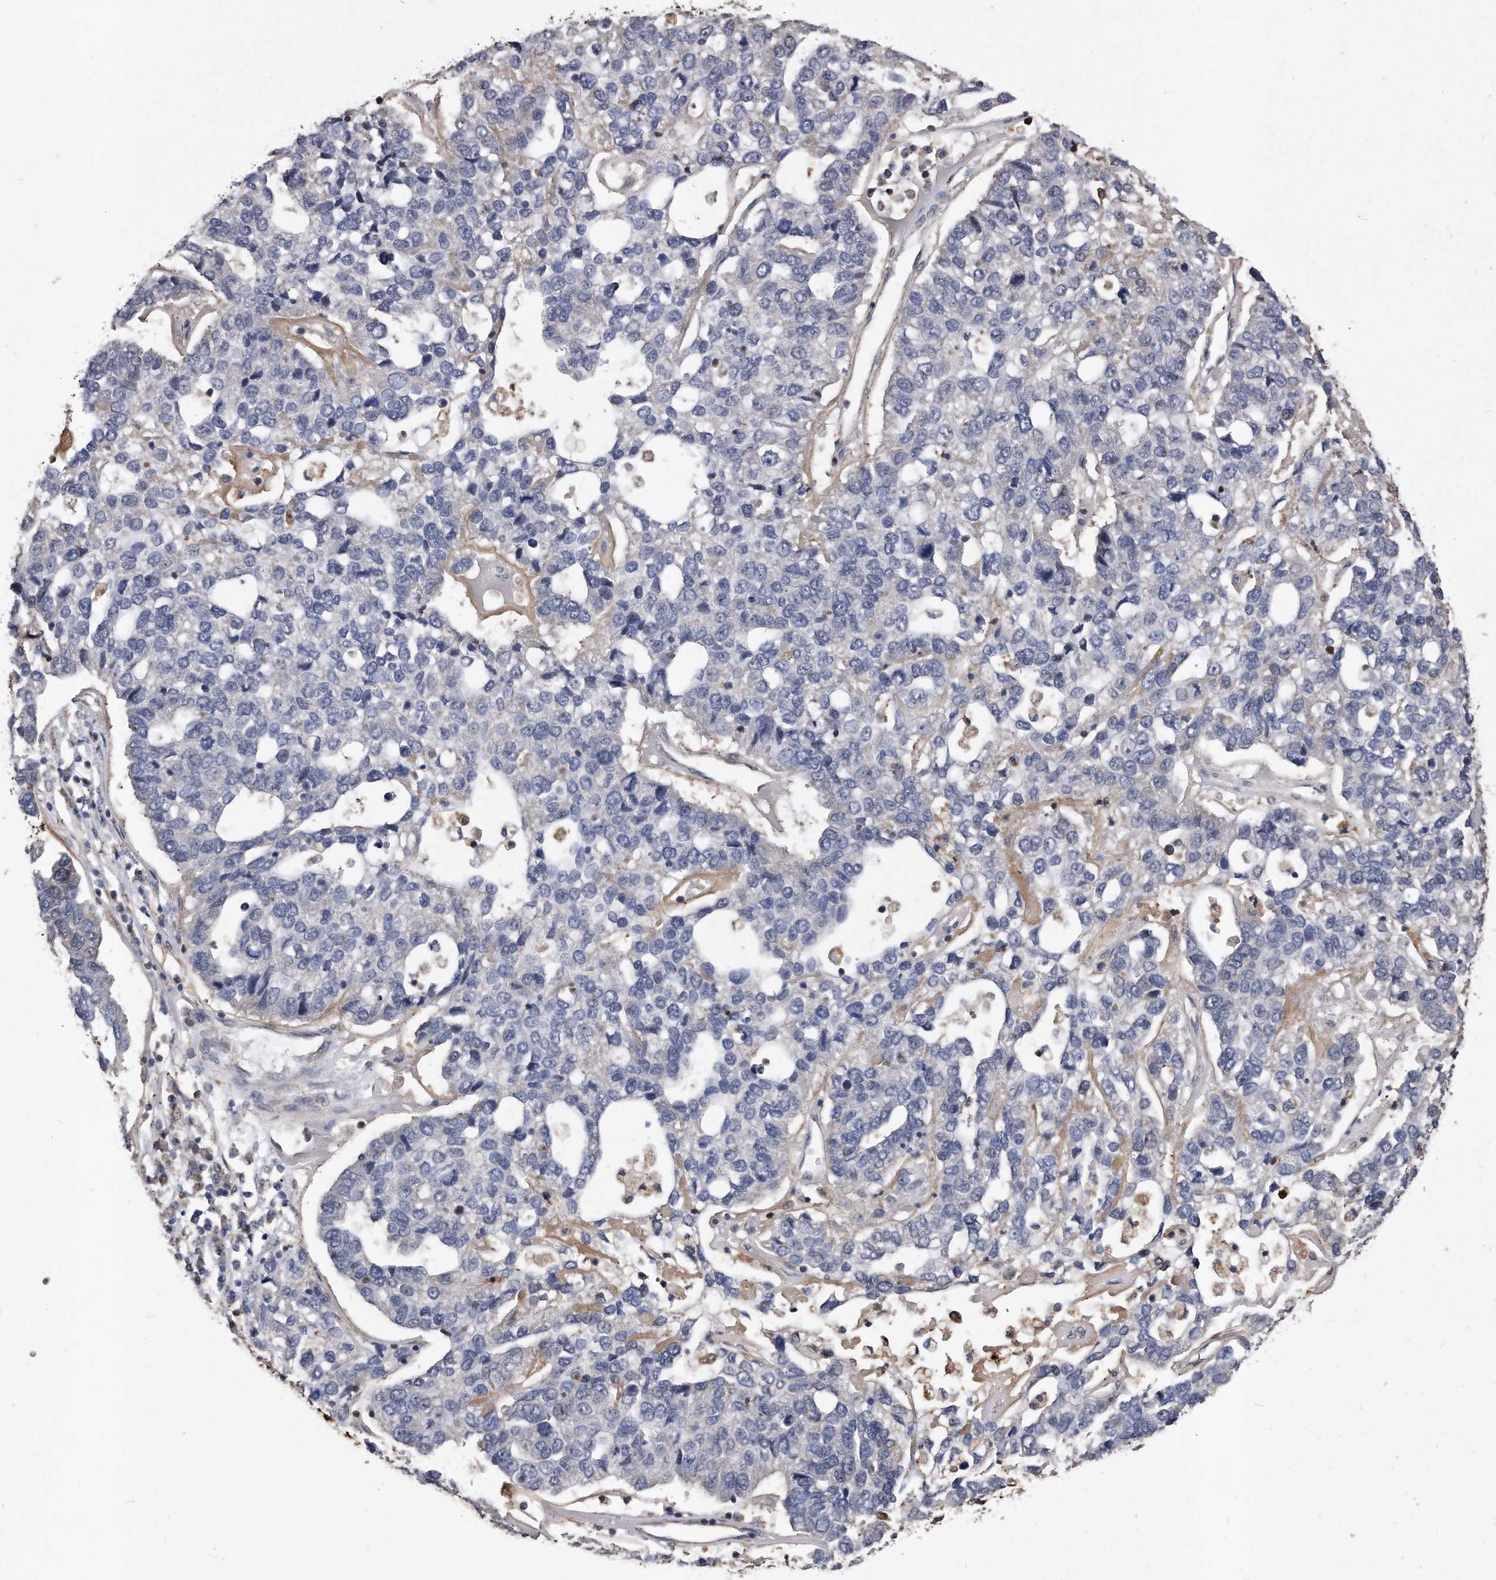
{"staining": {"intensity": "negative", "quantity": "none", "location": "none"}, "tissue": "pancreatic cancer", "cell_type": "Tumor cells", "image_type": "cancer", "snomed": [{"axis": "morphology", "description": "Adenocarcinoma, NOS"}, {"axis": "topography", "description": "Pancreas"}], "caption": "Tumor cells show no significant positivity in pancreatic adenocarcinoma. (Brightfield microscopy of DAB (3,3'-diaminobenzidine) IHC at high magnification).", "gene": "IL20RA", "patient": {"sex": "female", "age": 61}}